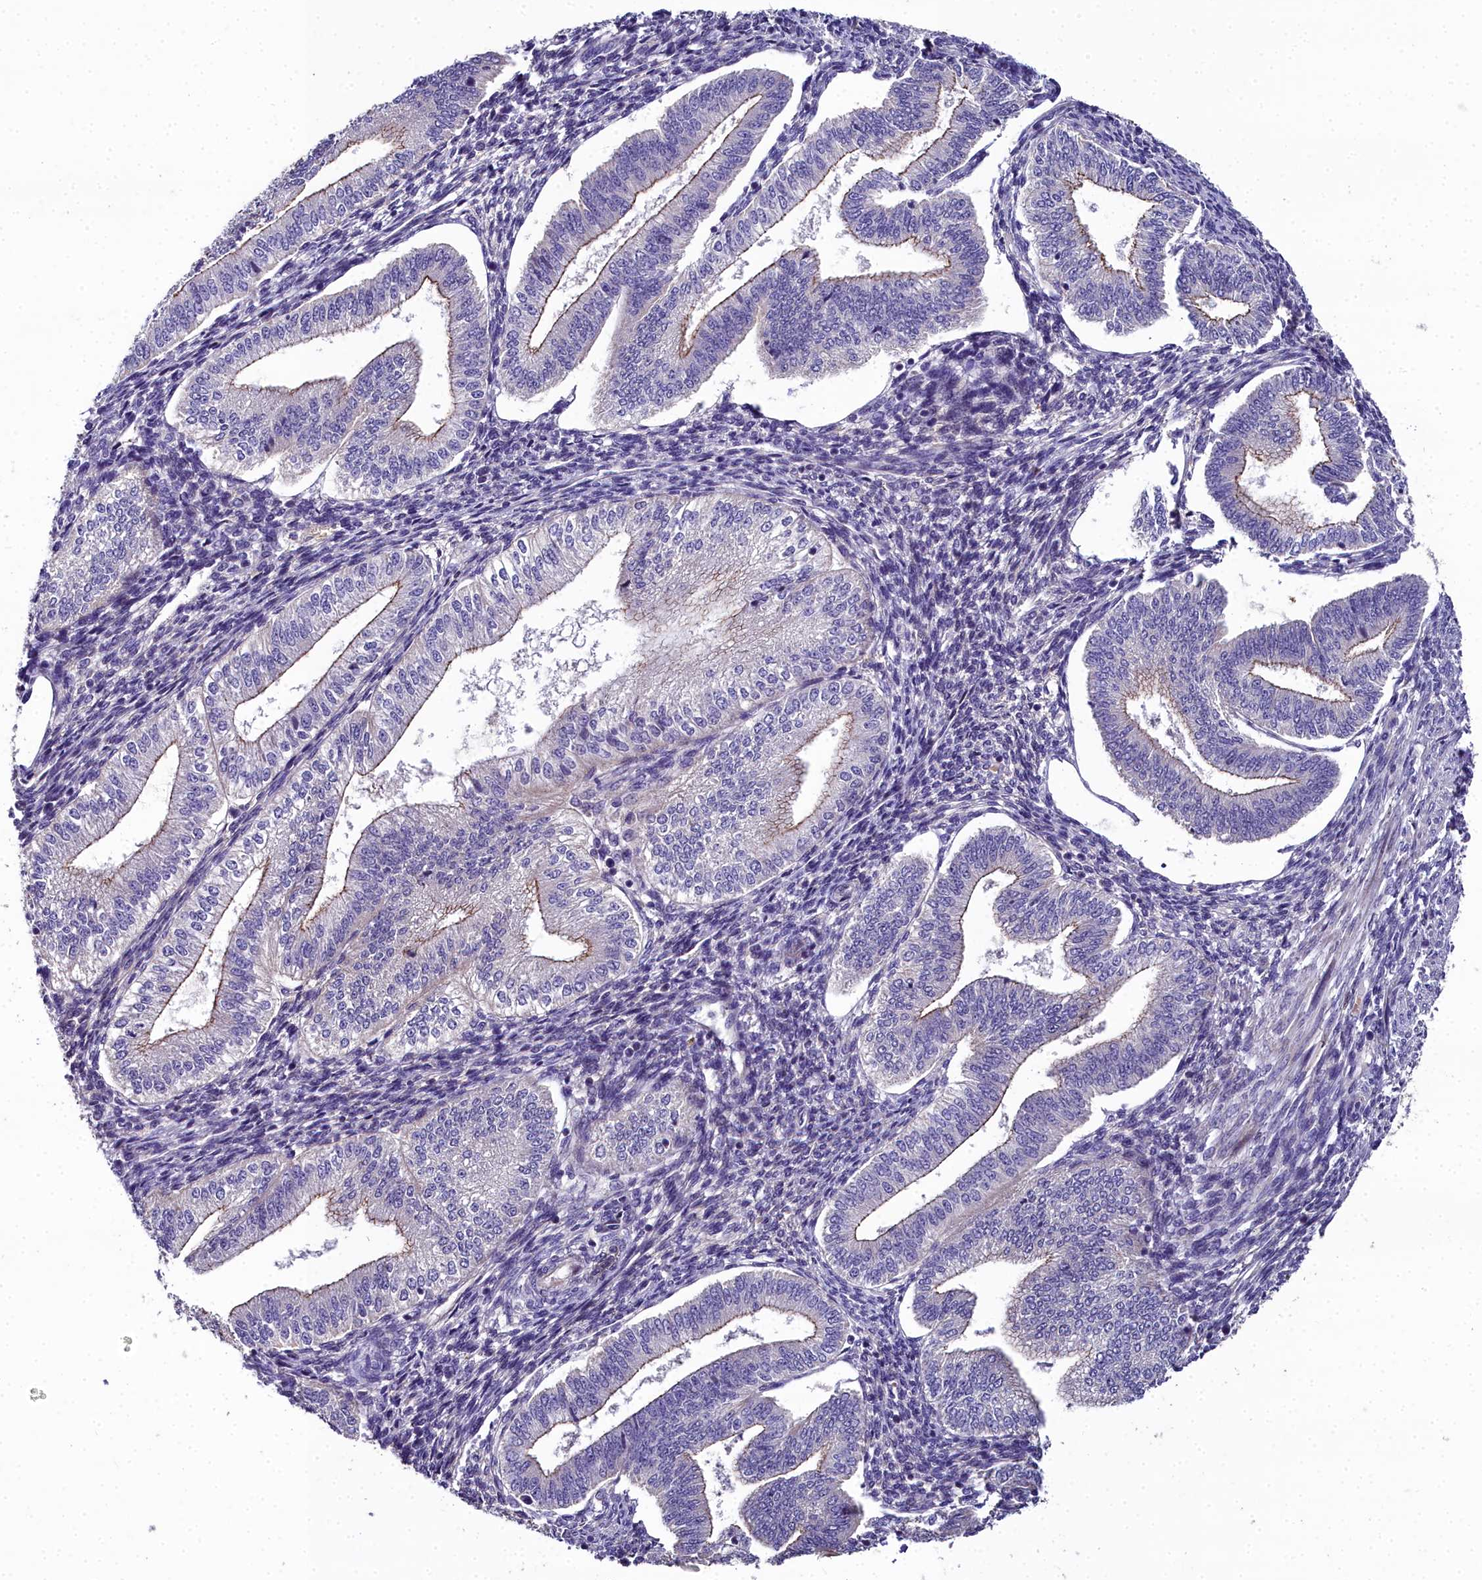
{"staining": {"intensity": "negative", "quantity": "none", "location": "none"}, "tissue": "endometrium", "cell_type": "Cells in endometrial stroma", "image_type": "normal", "snomed": [{"axis": "morphology", "description": "Normal tissue, NOS"}, {"axis": "topography", "description": "Endometrium"}], "caption": "The image shows no significant staining in cells in endometrial stroma of endometrium.", "gene": "NT5M", "patient": {"sex": "female", "age": 34}}